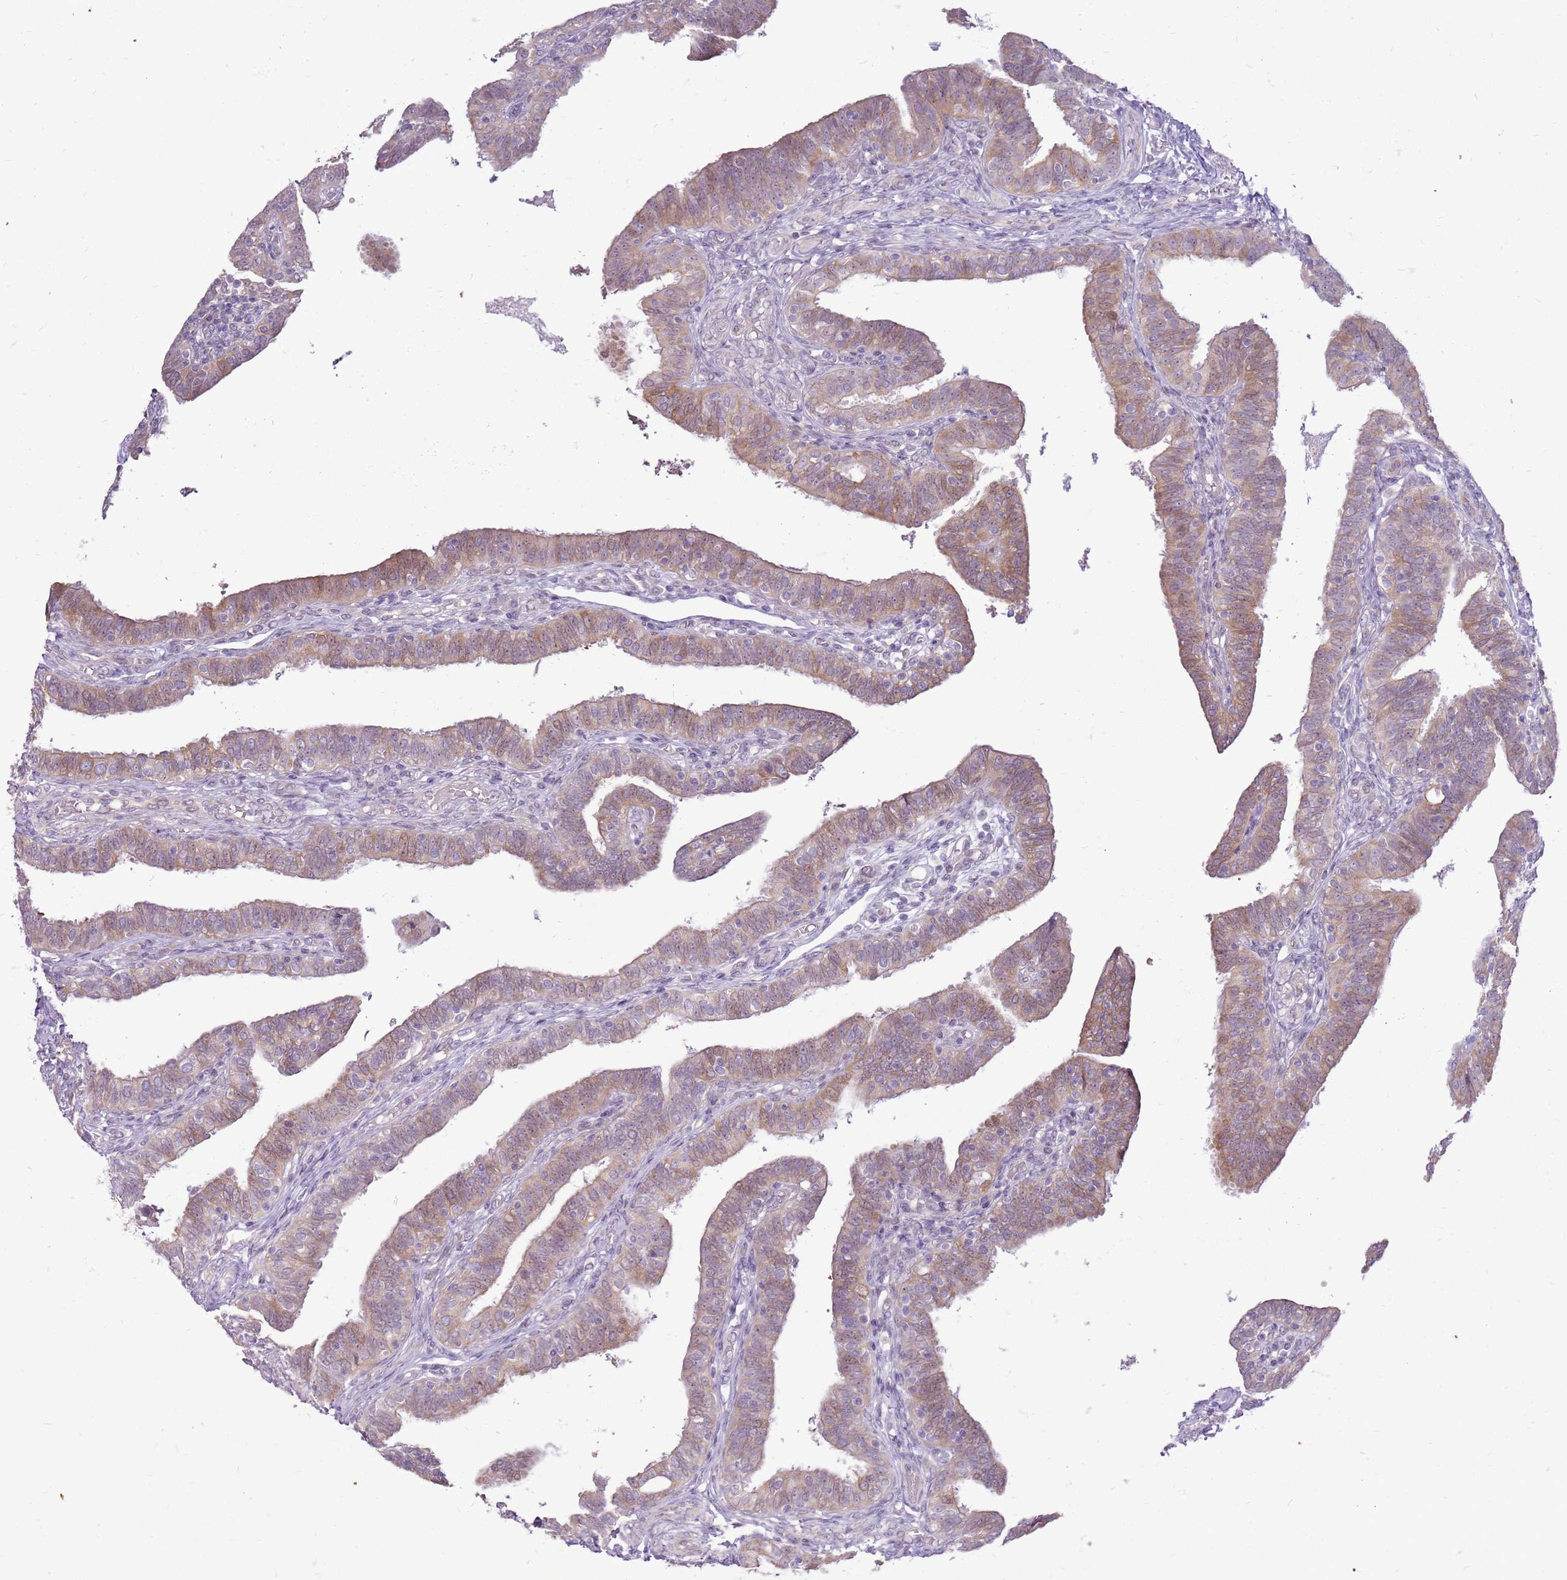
{"staining": {"intensity": "moderate", "quantity": "25%-75%", "location": "cytoplasmic/membranous"}, "tissue": "fallopian tube", "cell_type": "Glandular cells", "image_type": "normal", "snomed": [{"axis": "morphology", "description": "Normal tissue, NOS"}, {"axis": "topography", "description": "Fallopian tube"}], "caption": "Moderate cytoplasmic/membranous expression is present in about 25%-75% of glandular cells in normal fallopian tube.", "gene": "UGGT2", "patient": {"sex": "female", "age": 39}}